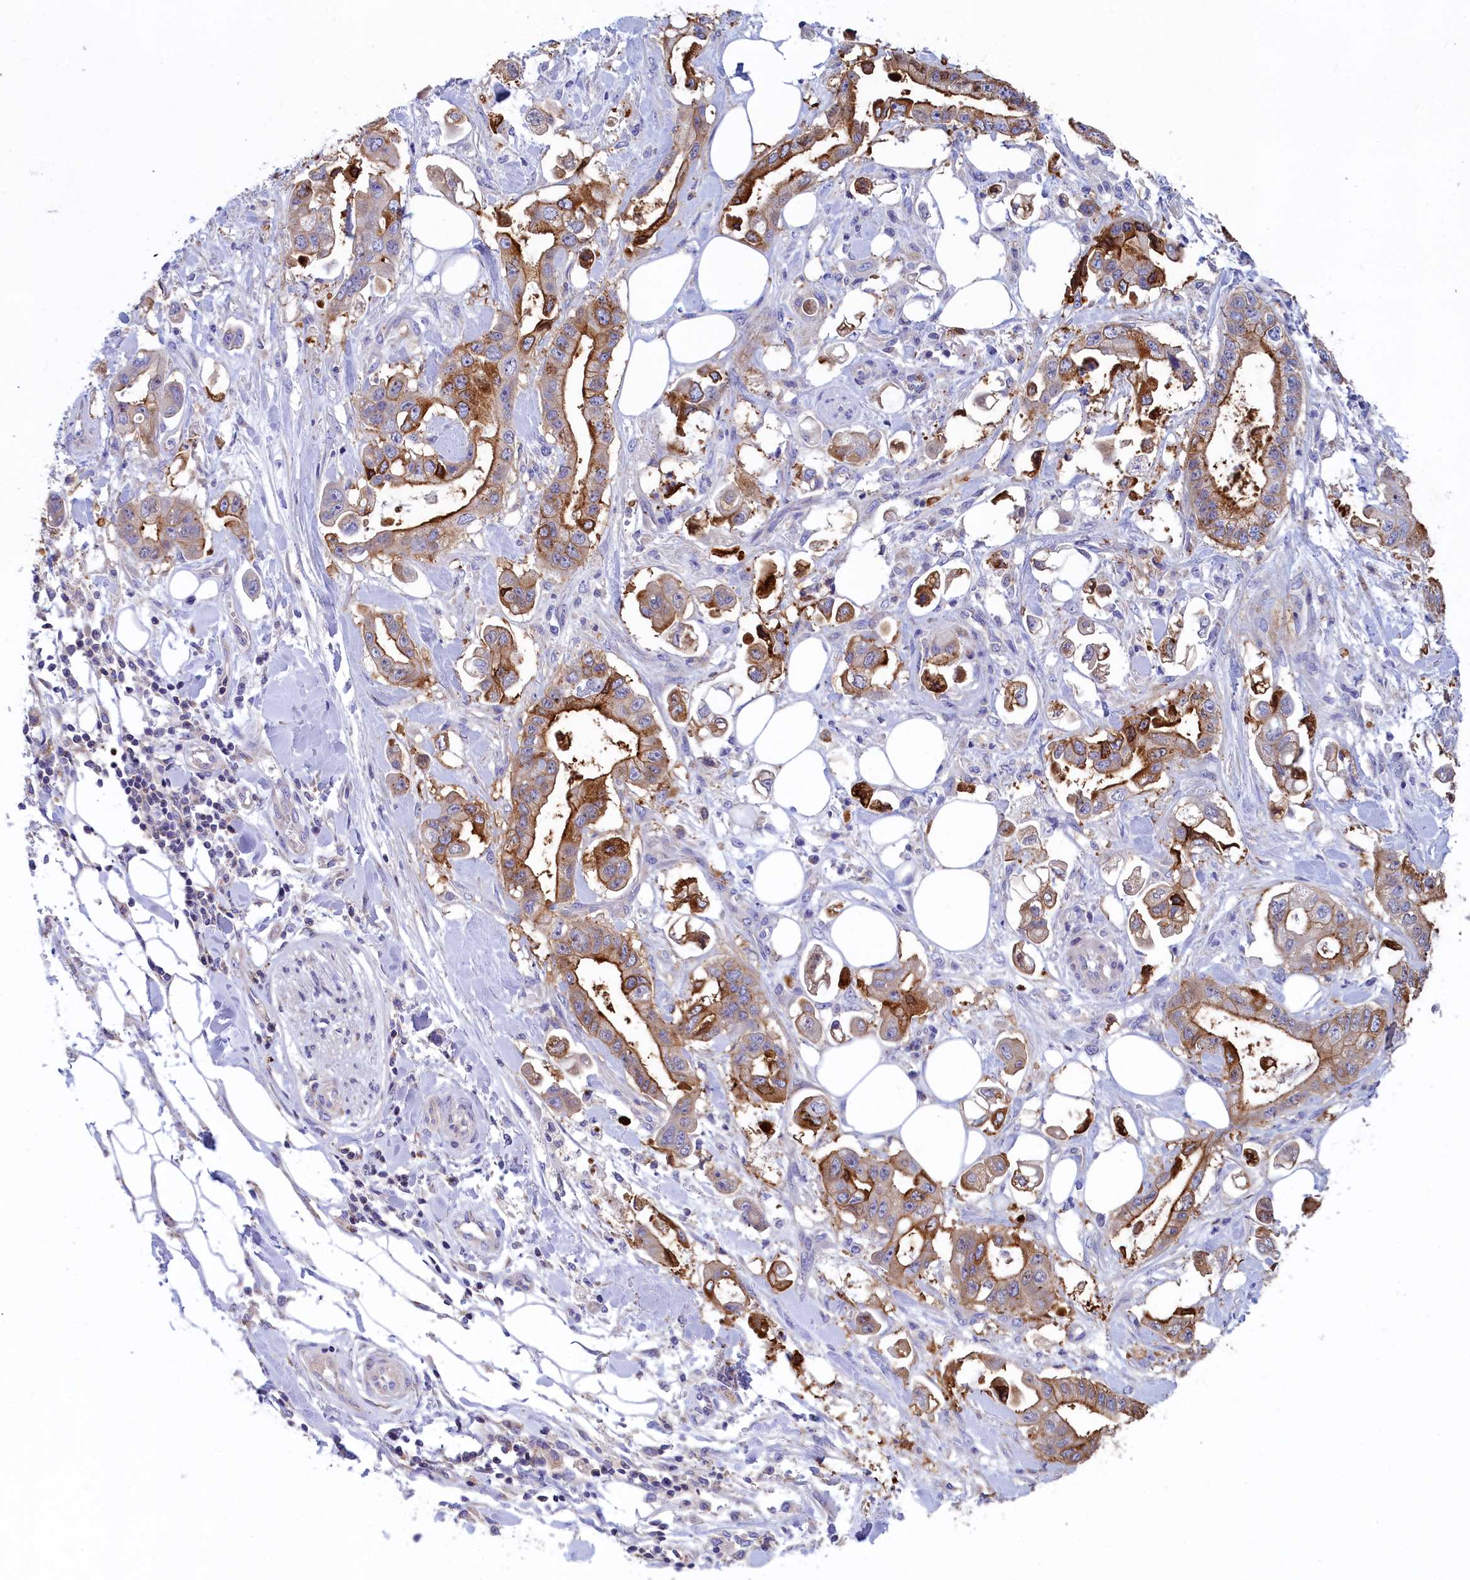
{"staining": {"intensity": "moderate", "quantity": "25%-75%", "location": "cytoplasmic/membranous"}, "tissue": "stomach cancer", "cell_type": "Tumor cells", "image_type": "cancer", "snomed": [{"axis": "morphology", "description": "Adenocarcinoma, NOS"}, {"axis": "topography", "description": "Stomach"}], "caption": "A medium amount of moderate cytoplasmic/membranous positivity is appreciated in about 25%-75% of tumor cells in adenocarcinoma (stomach) tissue. (DAB (3,3'-diaminobenzidine) IHC with brightfield microscopy, high magnification).", "gene": "WDR6", "patient": {"sex": "male", "age": 62}}